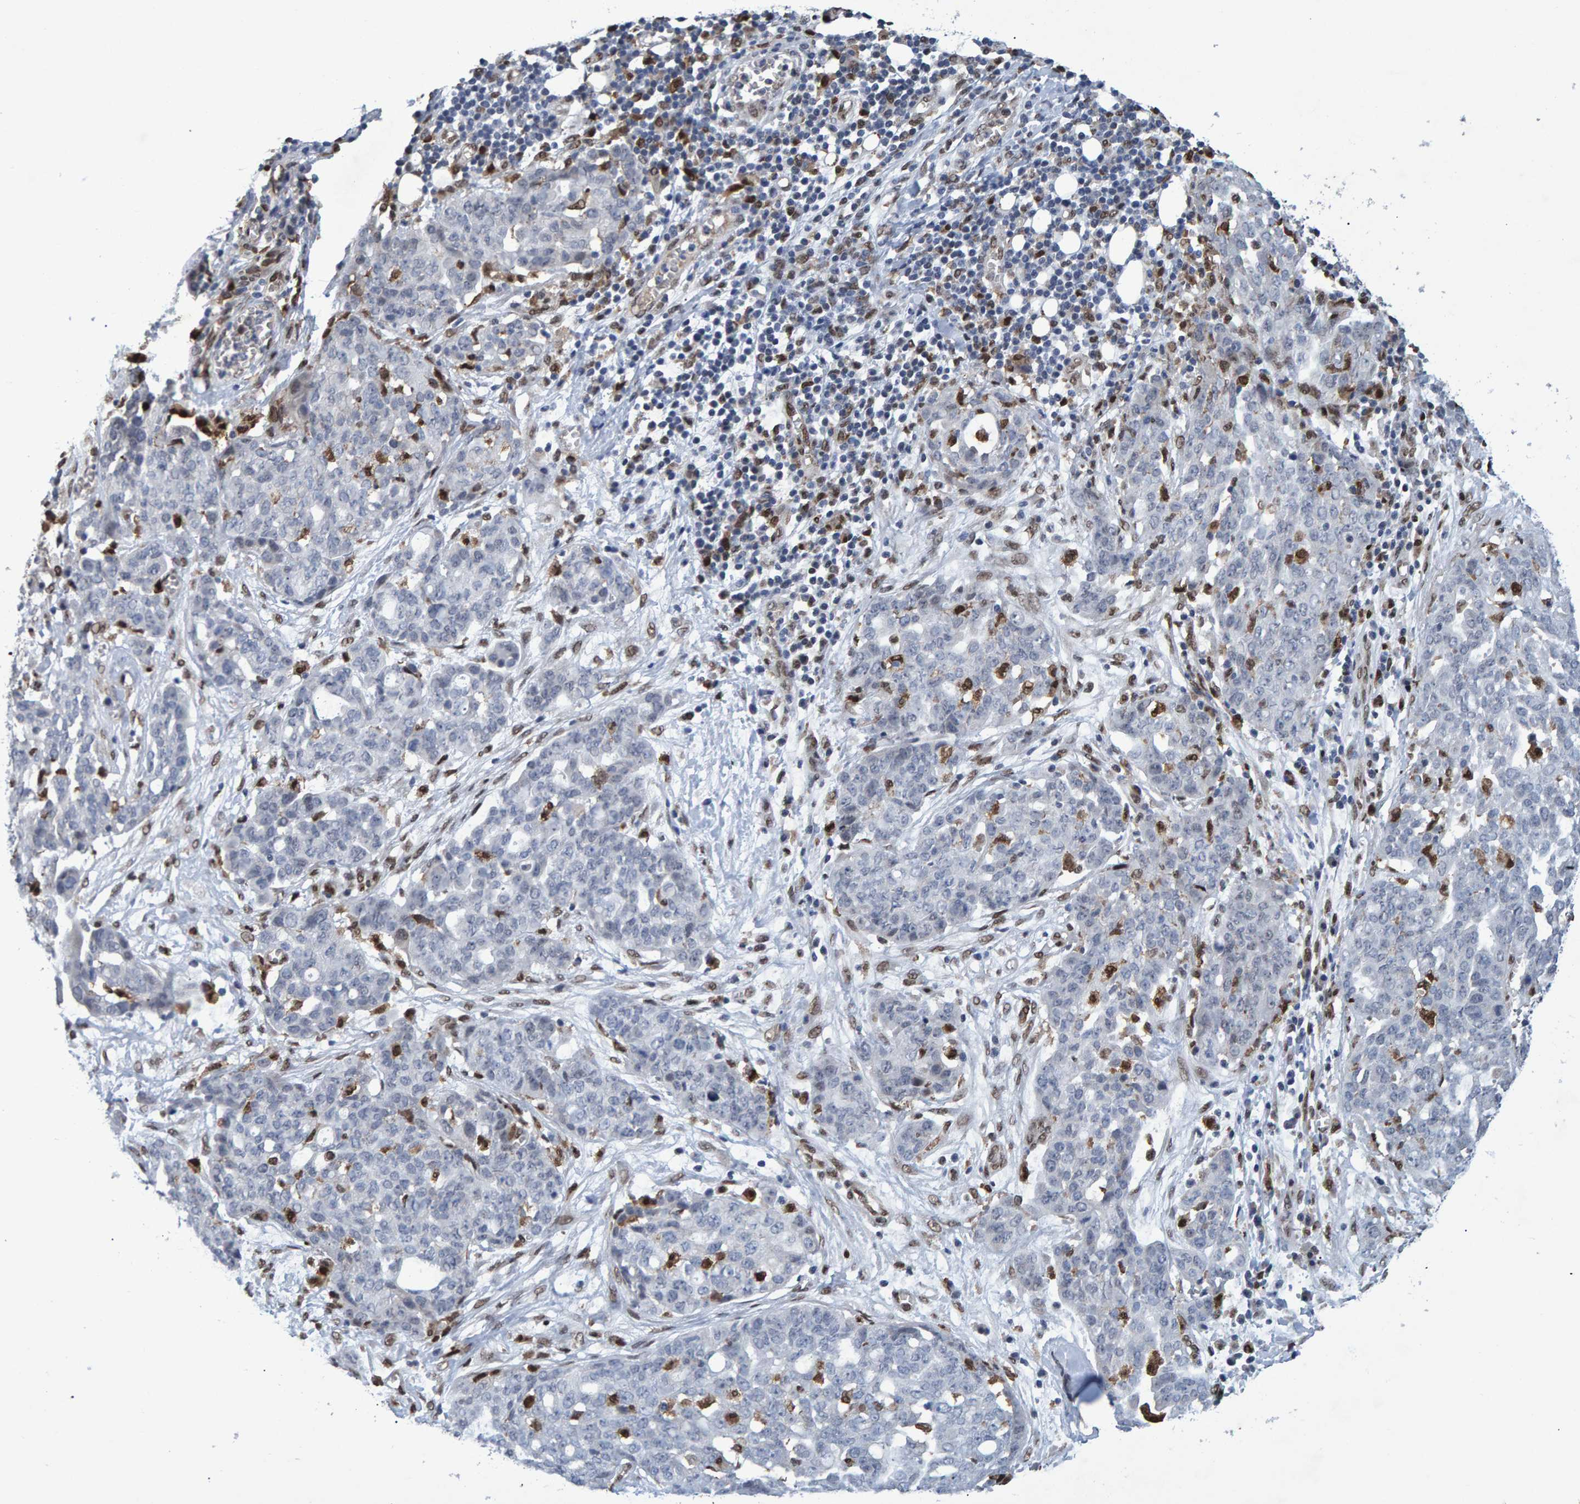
{"staining": {"intensity": "negative", "quantity": "none", "location": "none"}, "tissue": "ovarian cancer", "cell_type": "Tumor cells", "image_type": "cancer", "snomed": [{"axis": "morphology", "description": "Cystadenocarcinoma, serous, NOS"}, {"axis": "topography", "description": "Soft tissue"}, {"axis": "topography", "description": "Ovary"}], "caption": "Photomicrograph shows no protein expression in tumor cells of serous cystadenocarcinoma (ovarian) tissue.", "gene": "QKI", "patient": {"sex": "female", "age": 57}}